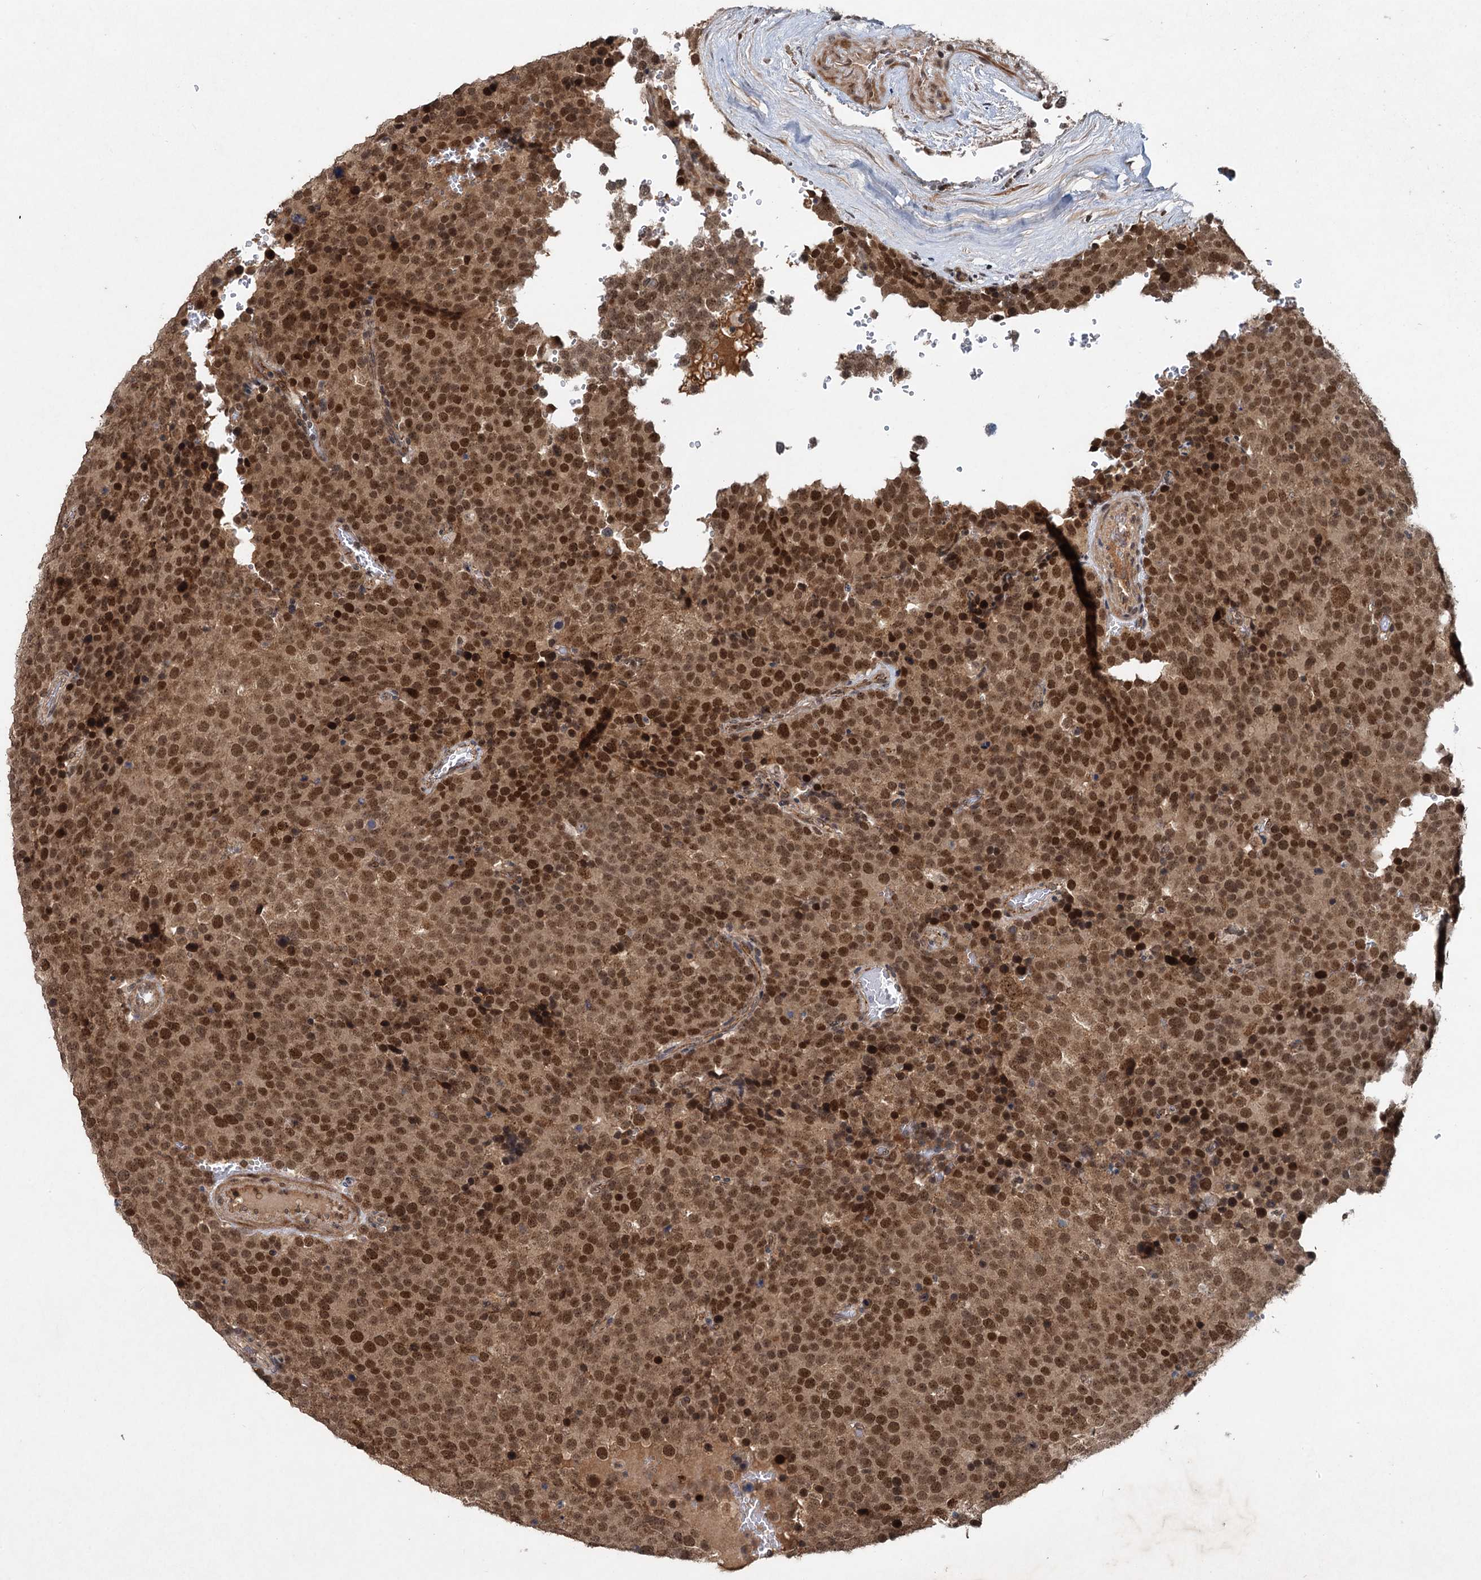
{"staining": {"intensity": "strong", "quantity": ">75%", "location": "nuclear"}, "tissue": "testis cancer", "cell_type": "Tumor cells", "image_type": "cancer", "snomed": [{"axis": "morphology", "description": "Seminoma, NOS"}, {"axis": "topography", "description": "Testis"}], "caption": "High-power microscopy captured an immunohistochemistry (IHC) image of testis seminoma, revealing strong nuclear positivity in about >75% of tumor cells.", "gene": "RITA1", "patient": {"sex": "male", "age": 71}}